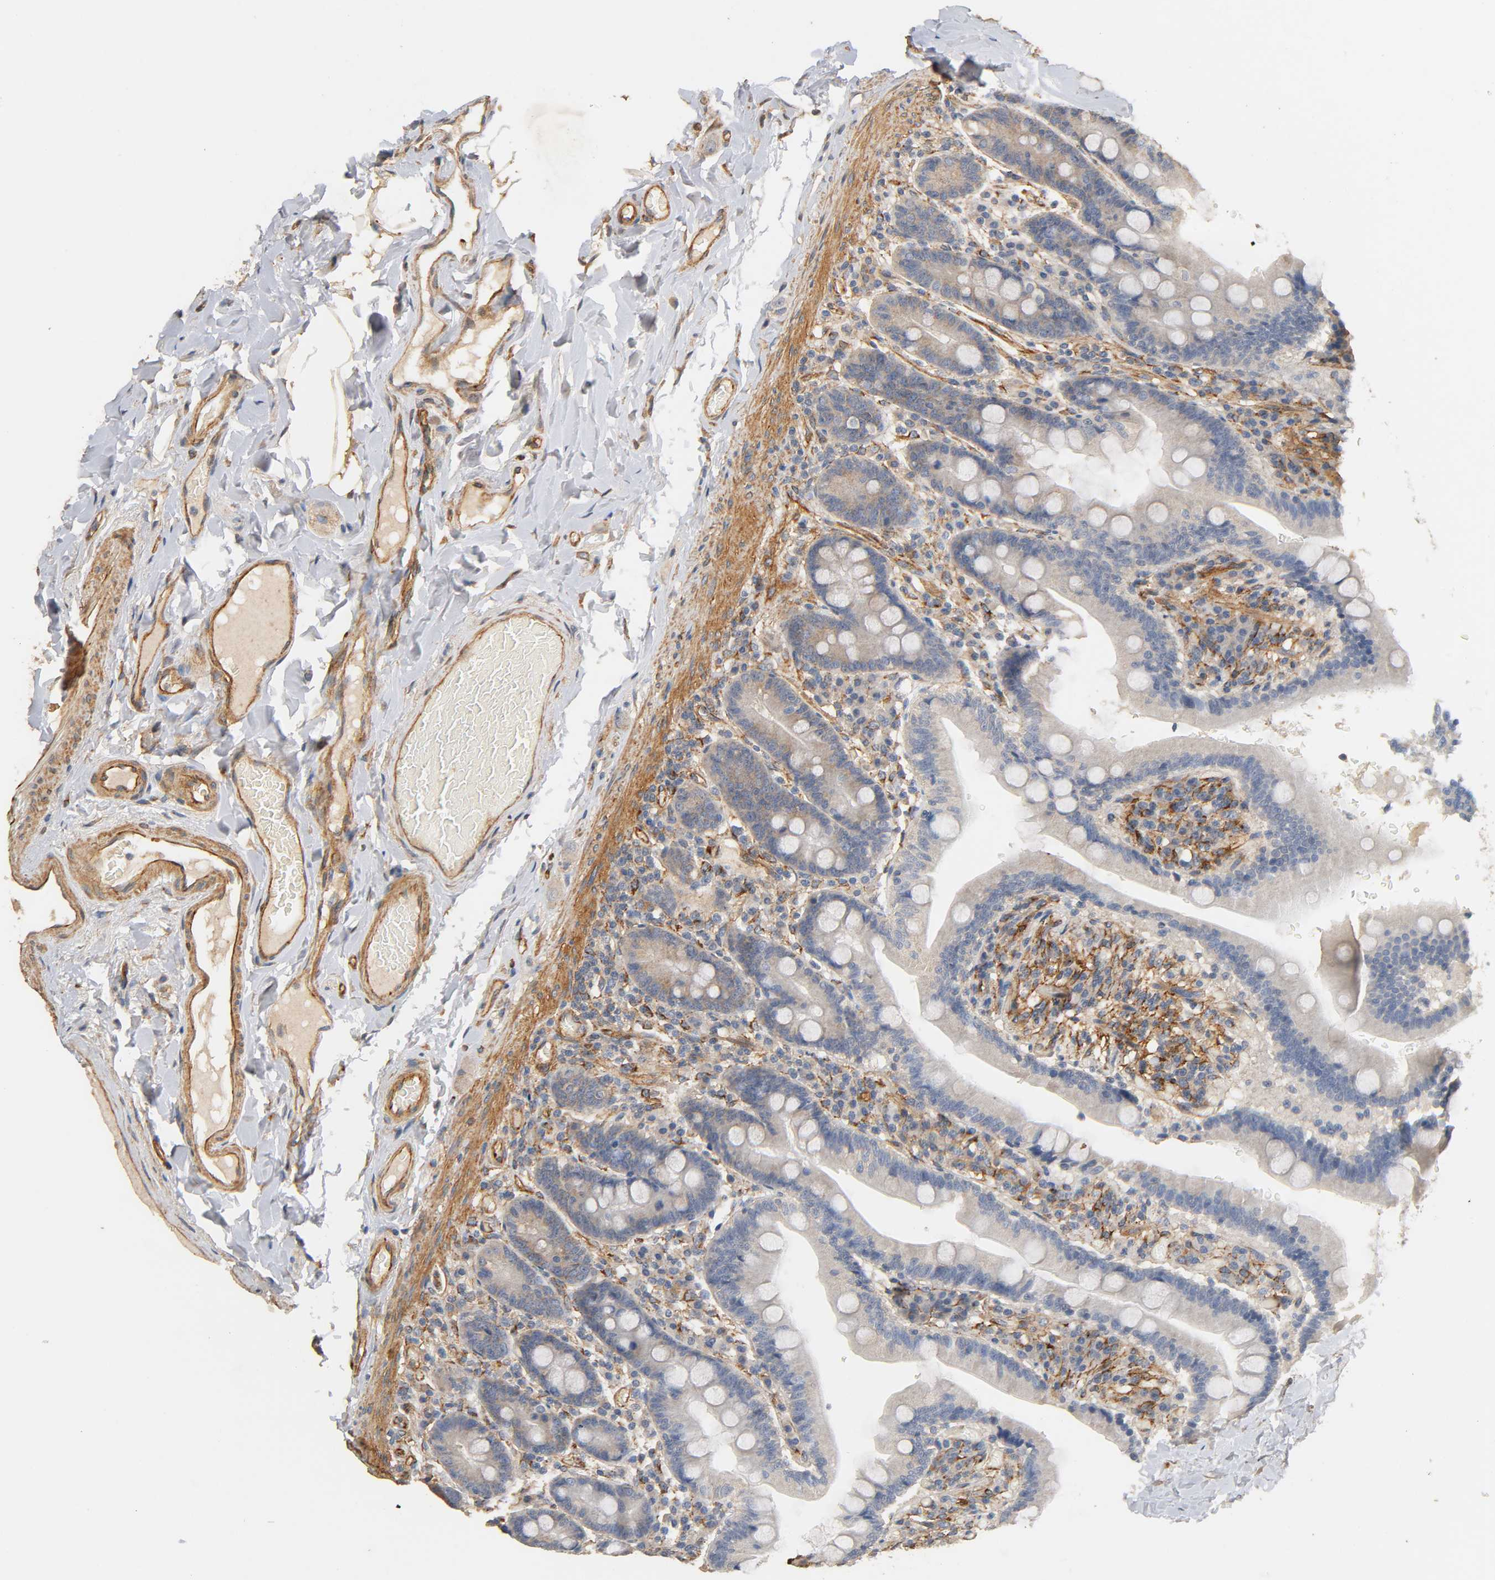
{"staining": {"intensity": "weak", "quantity": "<25%", "location": "cytoplasmic/membranous"}, "tissue": "duodenum", "cell_type": "Glandular cells", "image_type": "normal", "snomed": [{"axis": "morphology", "description": "Normal tissue, NOS"}, {"axis": "topography", "description": "Duodenum"}], "caption": "A high-resolution micrograph shows immunohistochemistry staining of normal duodenum, which exhibits no significant expression in glandular cells.", "gene": "IFITM2", "patient": {"sex": "male", "age": 66}}